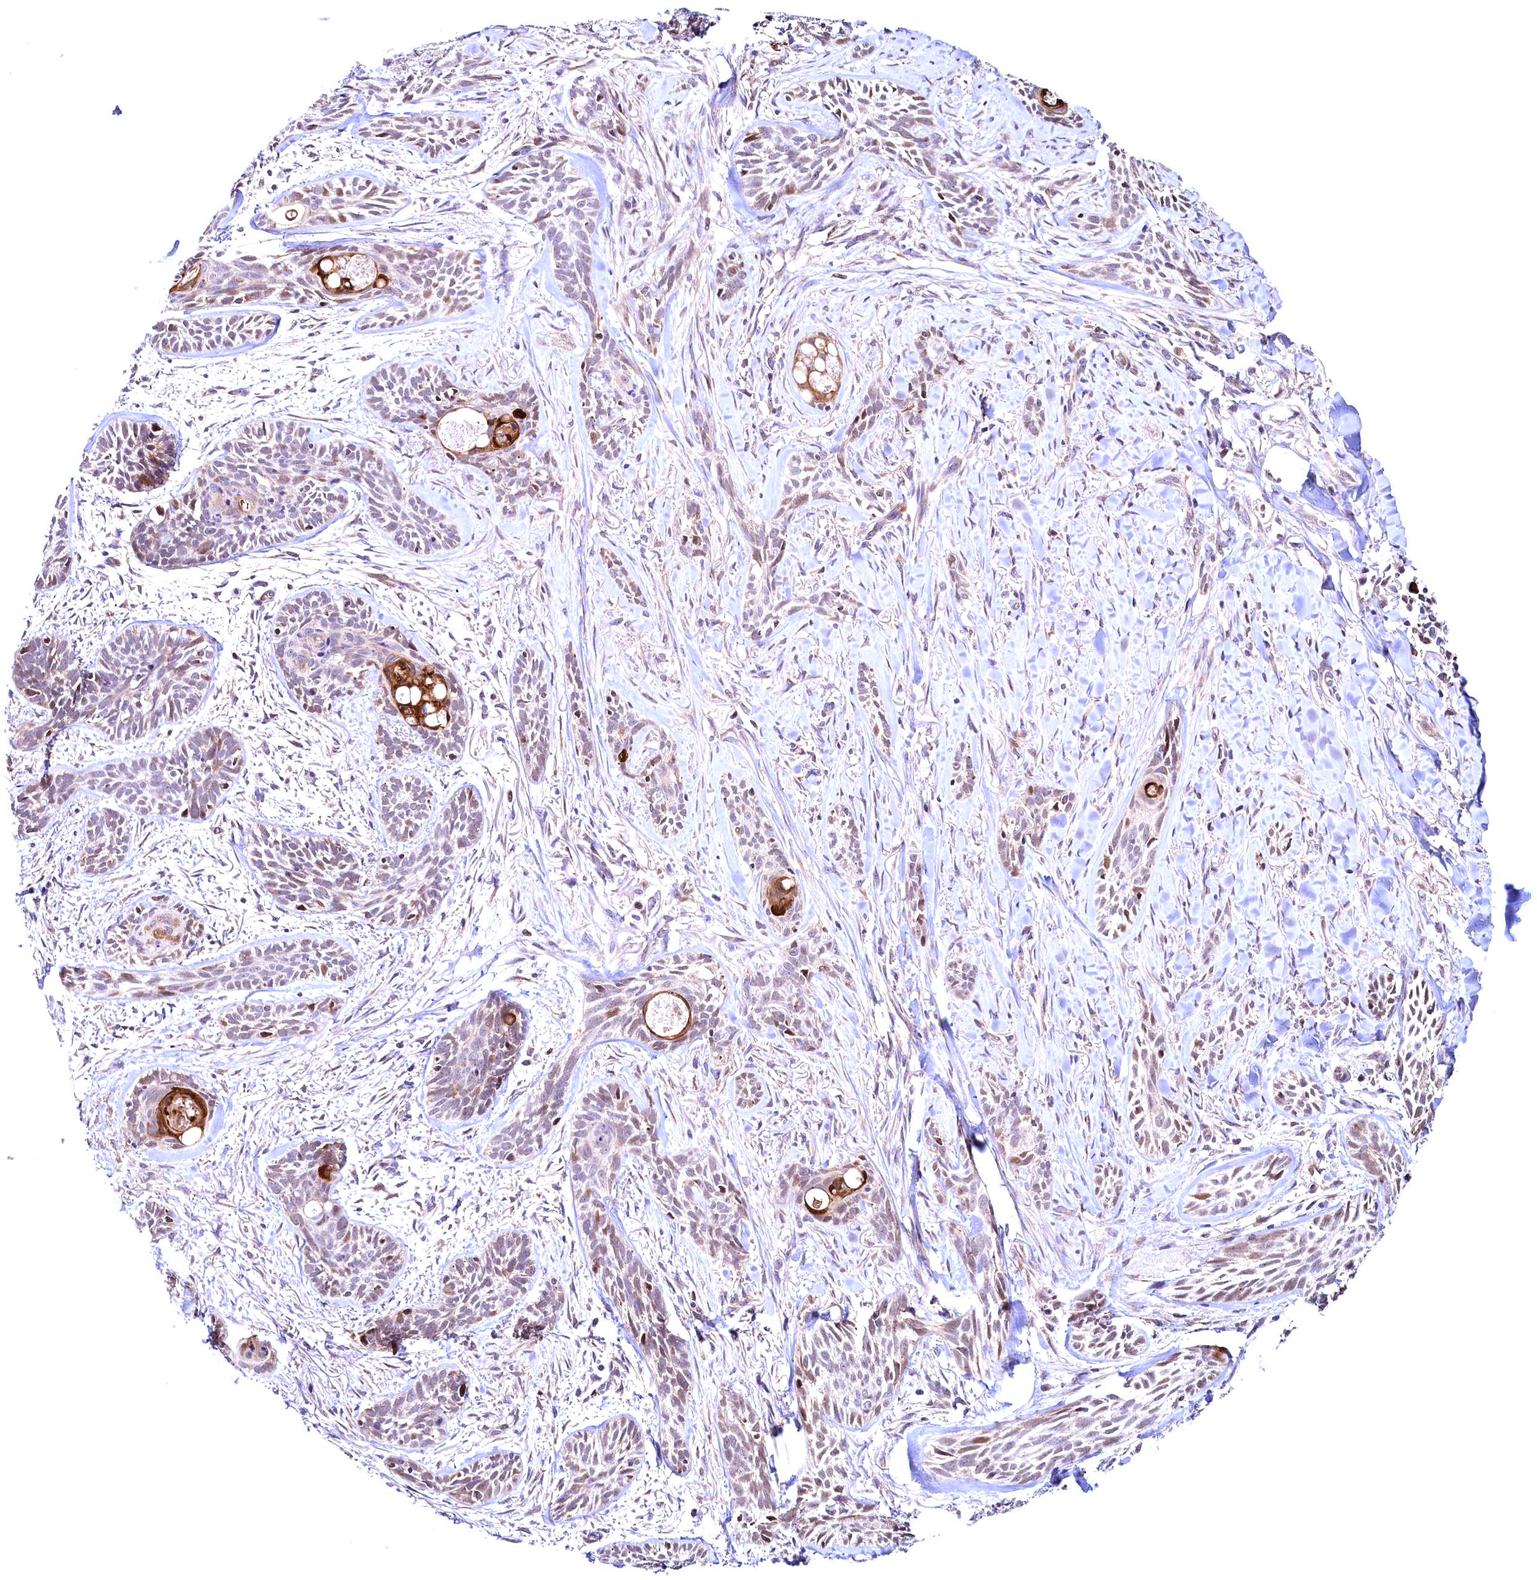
{"staining": {"intensity": "moderate", "quantity": "<25%", "location": "cytoplasmic/membranous"}, "tissue": "skin cancer", "cell_type": "Tumor cells", "image_type": "cancer", "snomed": [{"axis": "morphology", "description": "Basal cell carcinoma"}, {"axis": "topography", "description": "Skin"}], "caption": "Protein staining shows moderate cytoplasmic/membranous positivity in about <25% of tumor cells in basal cell carcinoma (skin).", "gene": "RBFA", "patient": {"sex": "female", "age": 59}}